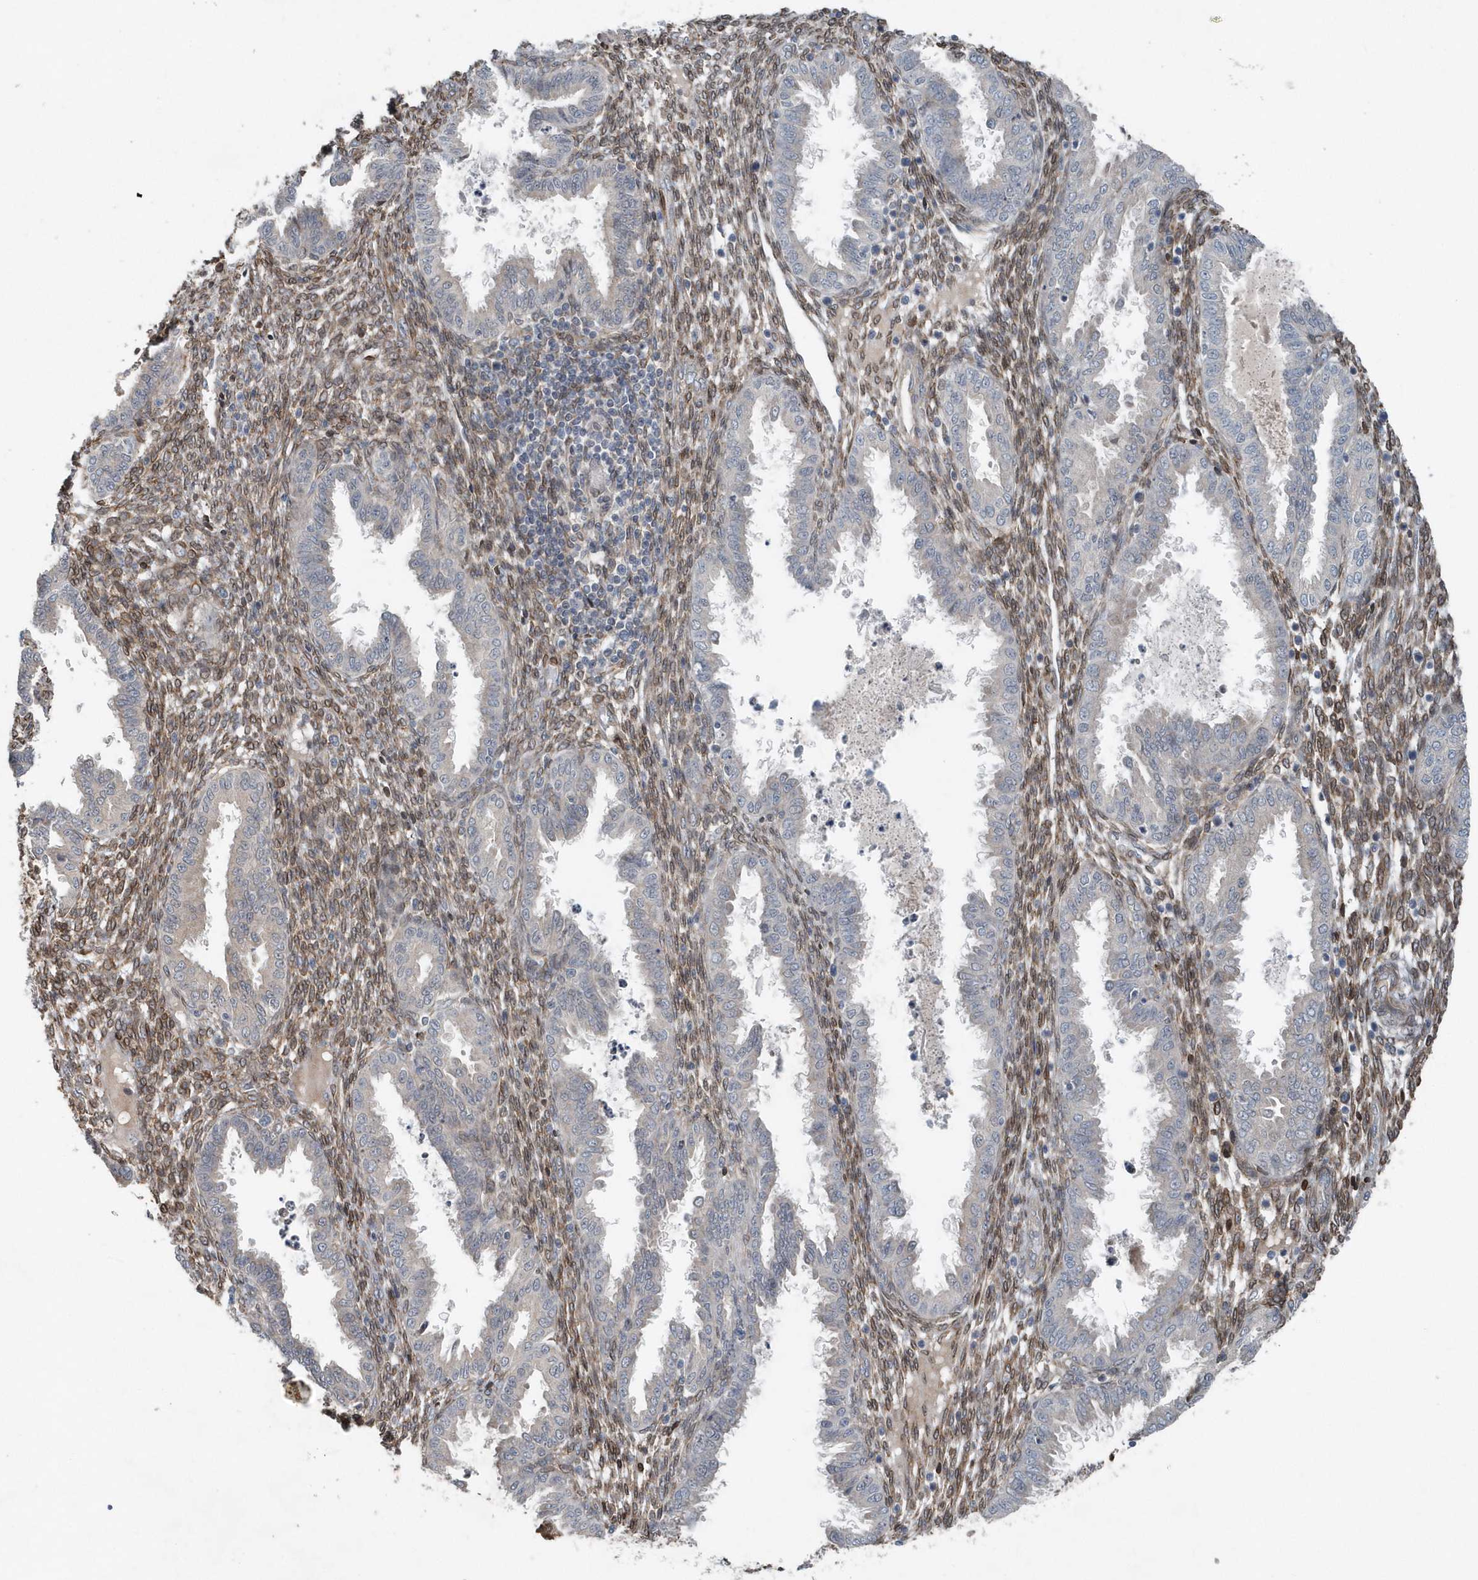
{"staining": {"intensity": "moderate", "quantity": "25%-75%", "location": "cytoplasmic/membranous"}, "tissue": "endometrium", "cell_type": "Cells in endometrial stroma", "image_type": "normal", "snomed": [{"axis": "morphology", "description": "Normal tissue, NOS"}, {"axis": "topography", "description": "Endometrium"}], "caption": "Immunohistochemistry (IHC) histopathology image of benign human endometrium stained for a protein (brown), which reveals medium levels of moderate cytoplasmic/membranous staining in about 25%-75% of cells in endometrial stroma.", "gene": "MCC", "patient": {"sex": "female", "age": 33}}